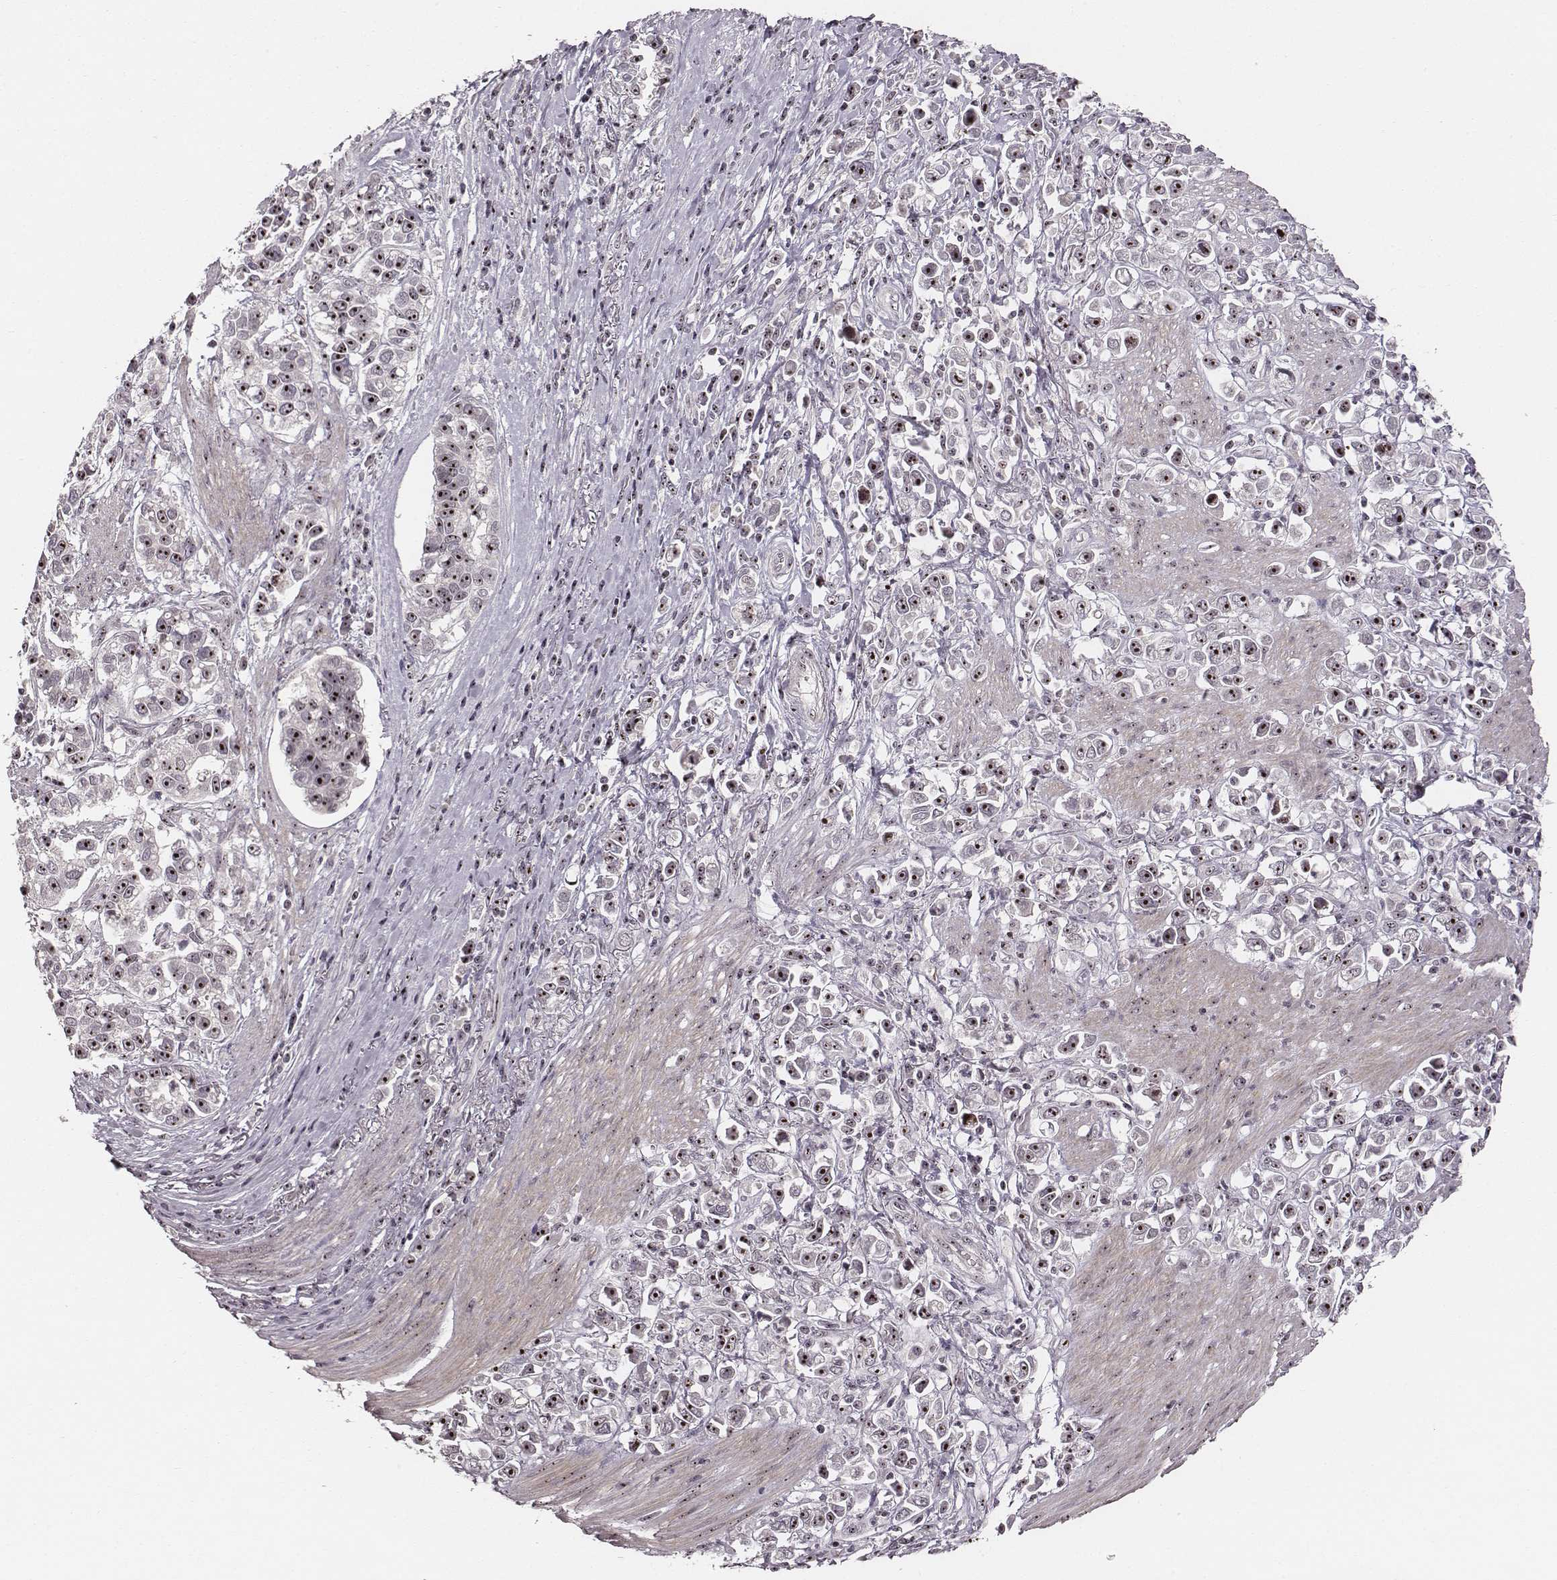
{"staining": {"intensity": "moderate", "quantity": ">75%", "location": "nuclear"}, "tissue": "stomach cancer", "cell_type": "Tumor cells", "image_type": "cancer", "snomed": [{"axis": "morphology", "description": "Adenocarcinoma, NOS"}, {"axis": "topography", "description": "Stomach"}], "caption": "Immunohistochemical staining of stomach cancer (adenocarcinoma) displays moderate nuclear protein positivity in about >75% of tumor cells. The protein is shown in brown color, while the nuclei are stained blue.", "gene": "NOP56", "patient": {"sex": "male", "age": 93}}